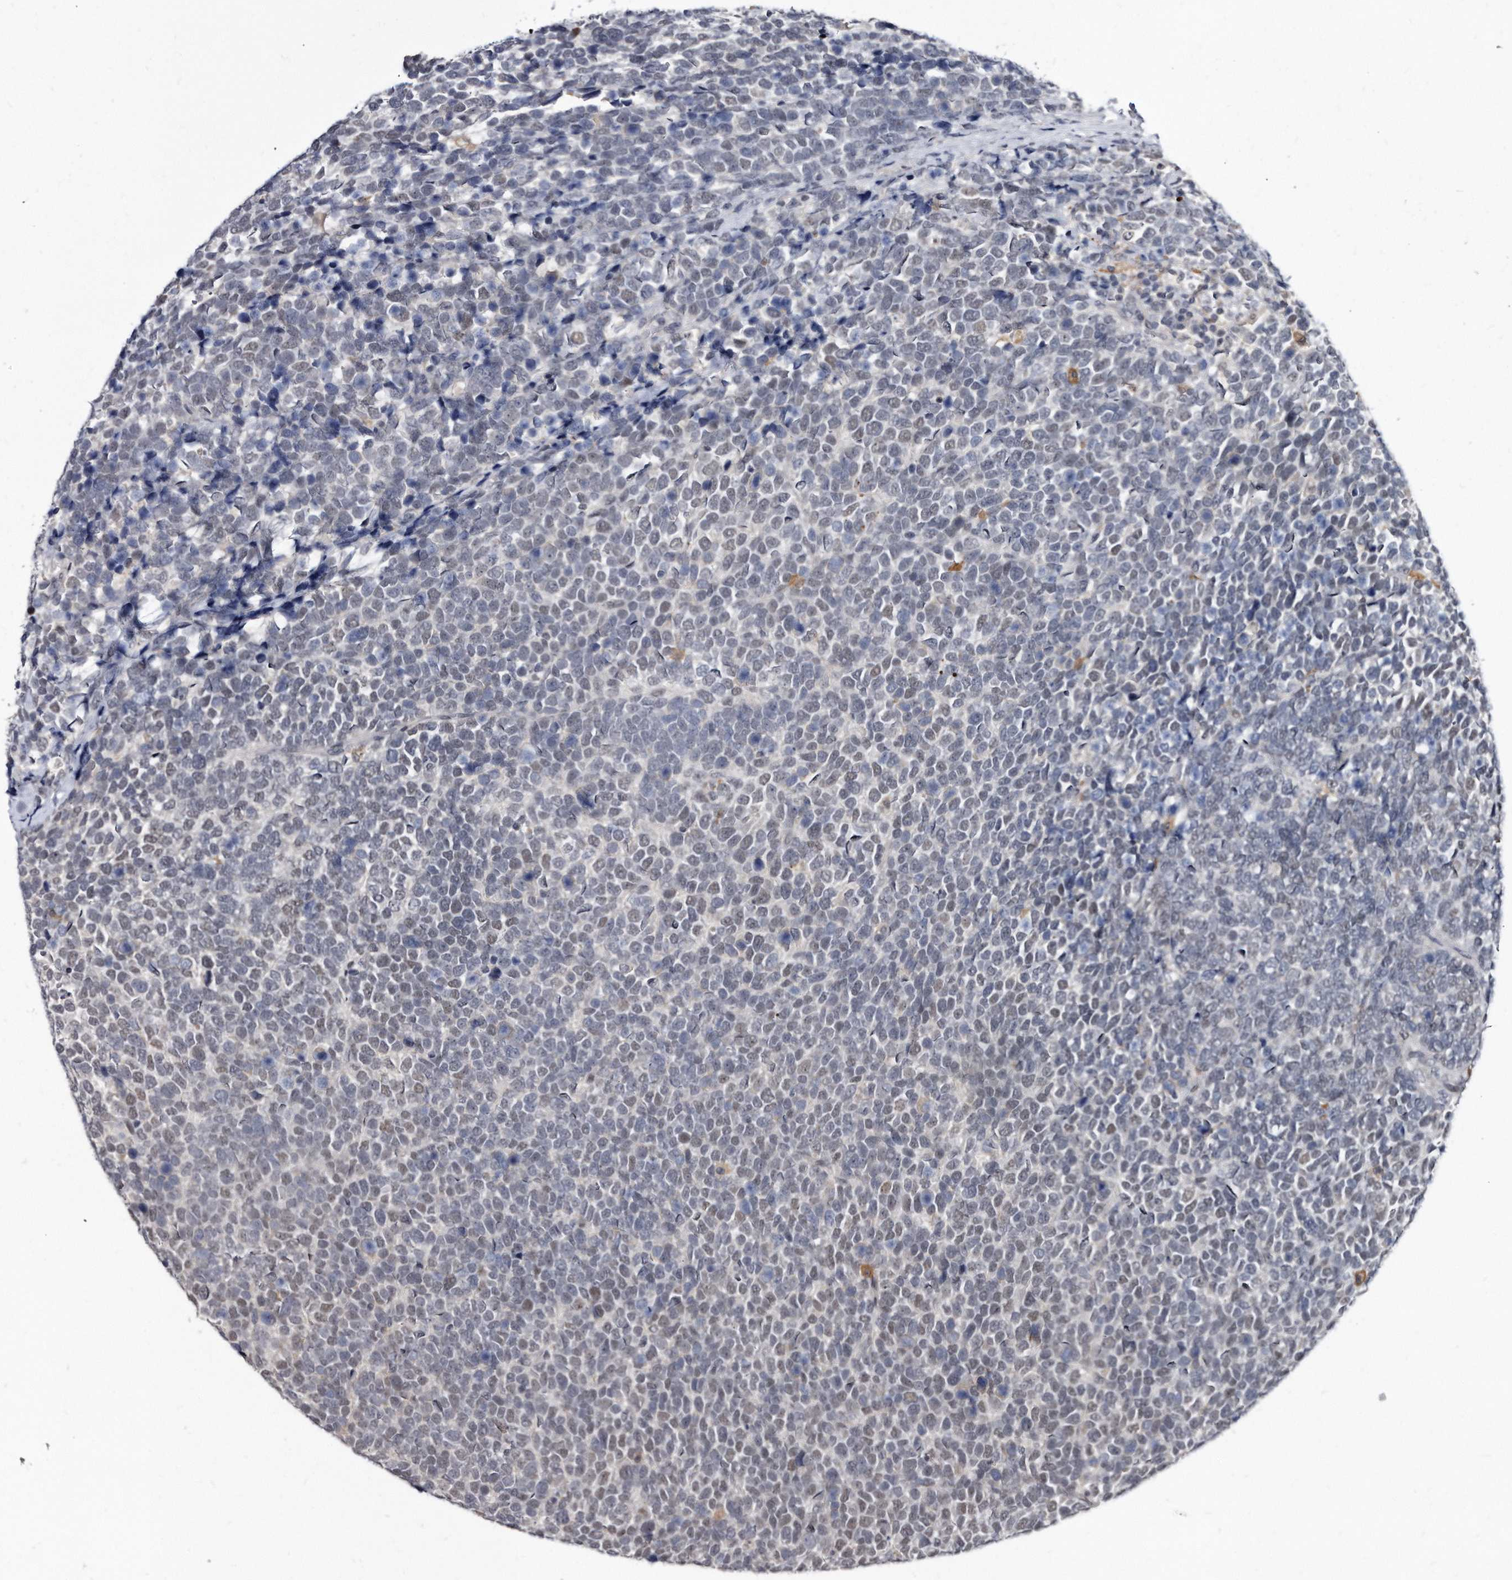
{"staining": {"intensity": "negative", "quantity": "none", "location": "none"}, "tissue": "urothelial cancer", "cell_type": "Tumor cells", "image_type": "cancer", "snomed": [{"axis": "morphology", "description": "Urothelial carcinoma, High grade"}, {"axis": "topography", "description": "Urinary bladder"}], "caption": "Immunohistochemistry (IHC) image of human urothelial cancer stained for a protein (brown), which reveals no staining in tumor cells. Brightfield microscopy of immunohistochemistry (IHC) stained with DAB (3,3'-diaminobenzidine) (brown) and hematoxylin (blue), captured at high magnification.", "gene": "KLHDC3", "patient": {"sex": "female", "age": 82}}